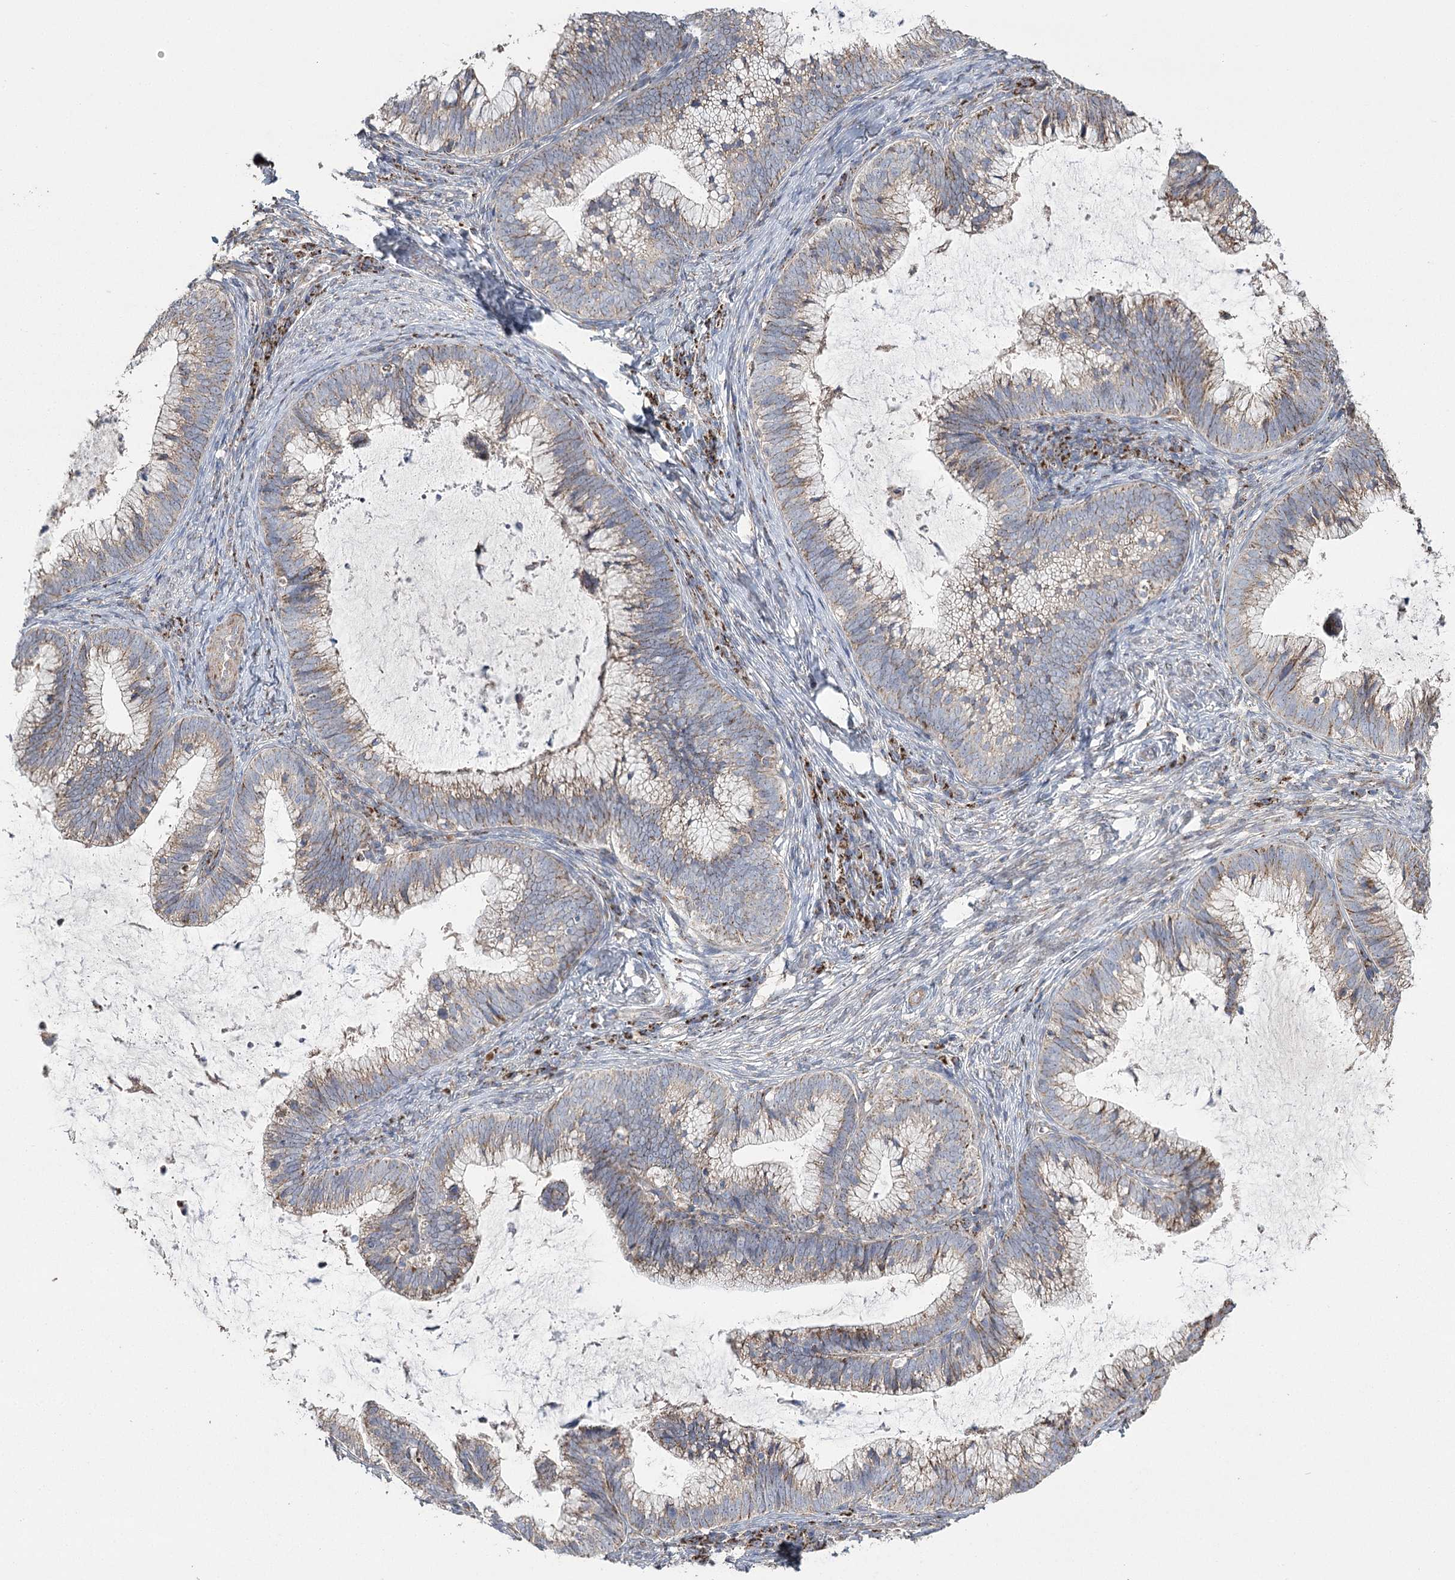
{"staining": {"intensity": "weak", "quantity": ">75%", "location": "cytoplasmic/membranous"}, "tissue": "cervical cancer", "cell_type": "Tumor cells", "image_type": "cancer", "snomed": [{"axis": "morphology", "description": "Adenocarcinoma, NOS"}, {"axis": "topography", "description": "Cervix"}], "caption": "Immunohistochemical staining of cervical cancer demonstrates weak cytoplasmic/membranous protein positivity in about >75% of tumor cells.", "gene": "RANBP3L", "patient": {"sex": "female", "age": 36}}